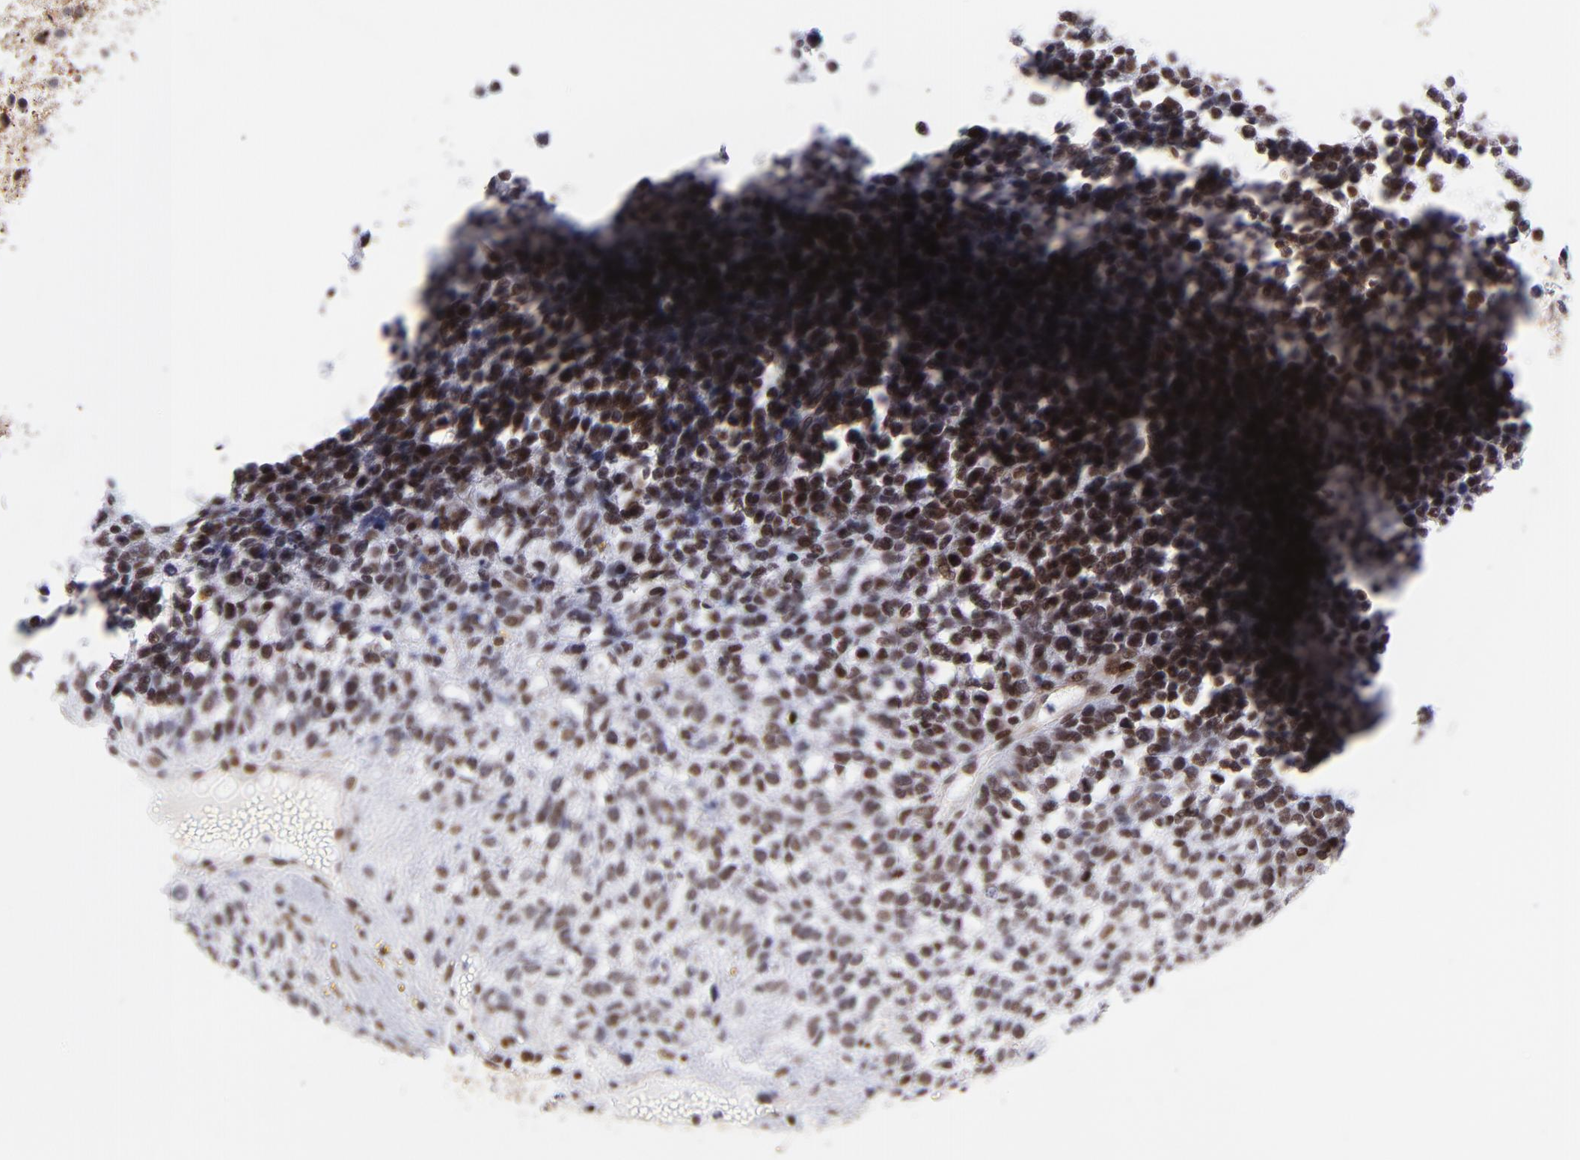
{"staining": {"intensity": "weak", "quantity": ">75%", "location": "nuclear"}, "tissue": "glioma", "cell_type": "Tumor cells", "image_type": "cancer", "snomed": [{"axis": "morphology", "description": "Glioma, malignant, High grade"}, {"axis": "topography", "description": "Brain"}], "caption": "This photomicrograph displays immunohistochemistry staining of malignant high-grade glioma, with low weak nuclear positivity in approximately >75% of tumor cells.", "gene": "MIDEAS", "patient": {"sex": "male", "age": 66}}